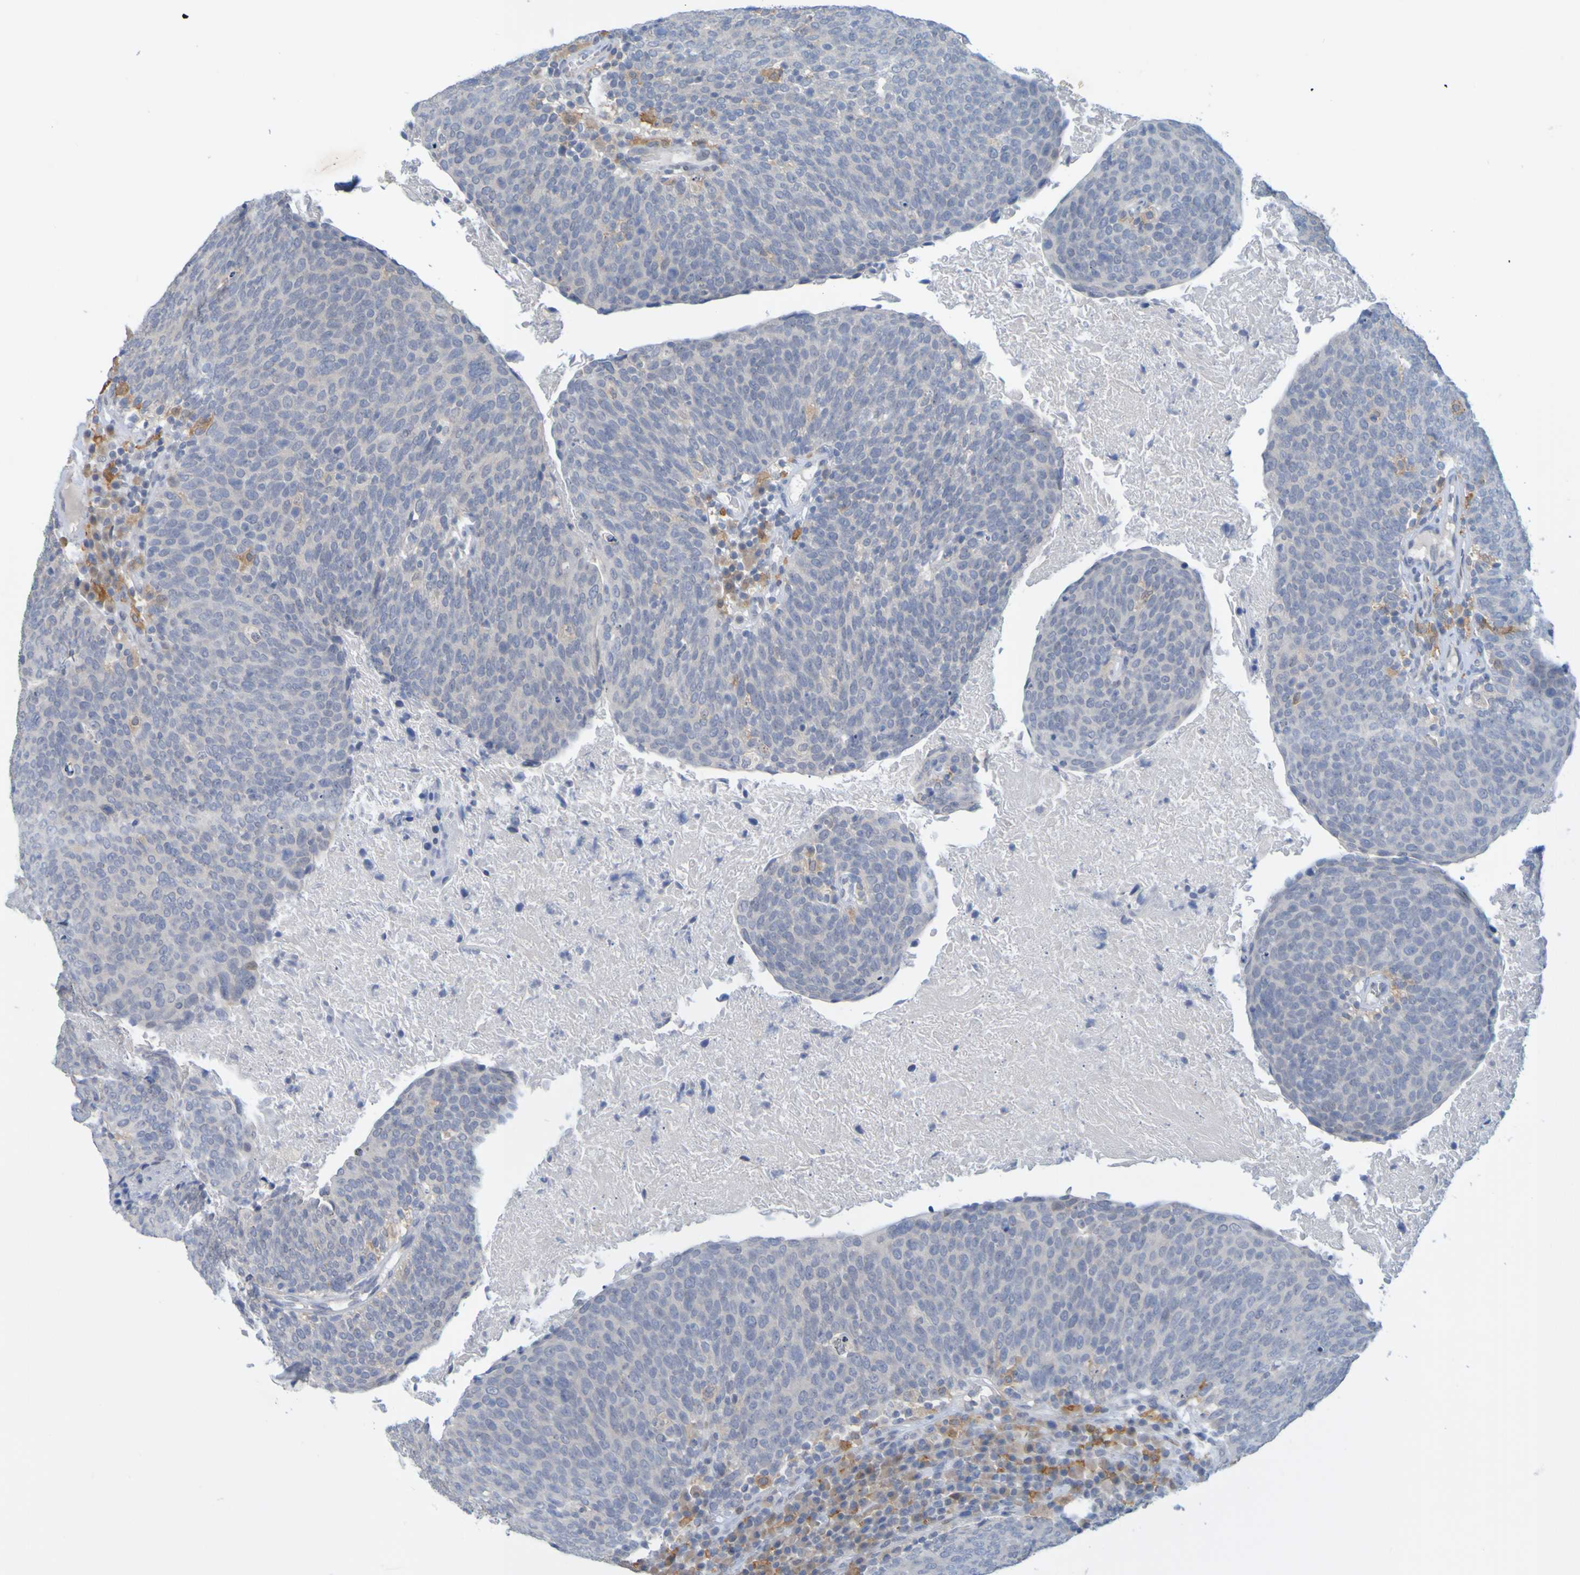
{"staining": {"intensity": "weak", "quantity": "<25%", "location": "cytoplasmic/membranous"}, "tissue": "head and neck cancer", "cell_type": "Tumor cells", "image_type": "cancer", "snomed": [{"axis": "morphology", "description": "Squamous cell carcinoma, NOS"}, {"axis": "morphology", "description": "Squamous cell carcinoma, metastatic, NOS"}, {"axis": "topography", "description": "Lymph node"}, {"axis": "topography", "description": "Head-Neck"}], "caption": "Human head and neck cancer (squamous cell carcinoma) stained for a protein using IHC shows no expression in tumor cells.", "gene": "LILRB5", "patient": {"sex": "male", "age": 62}}